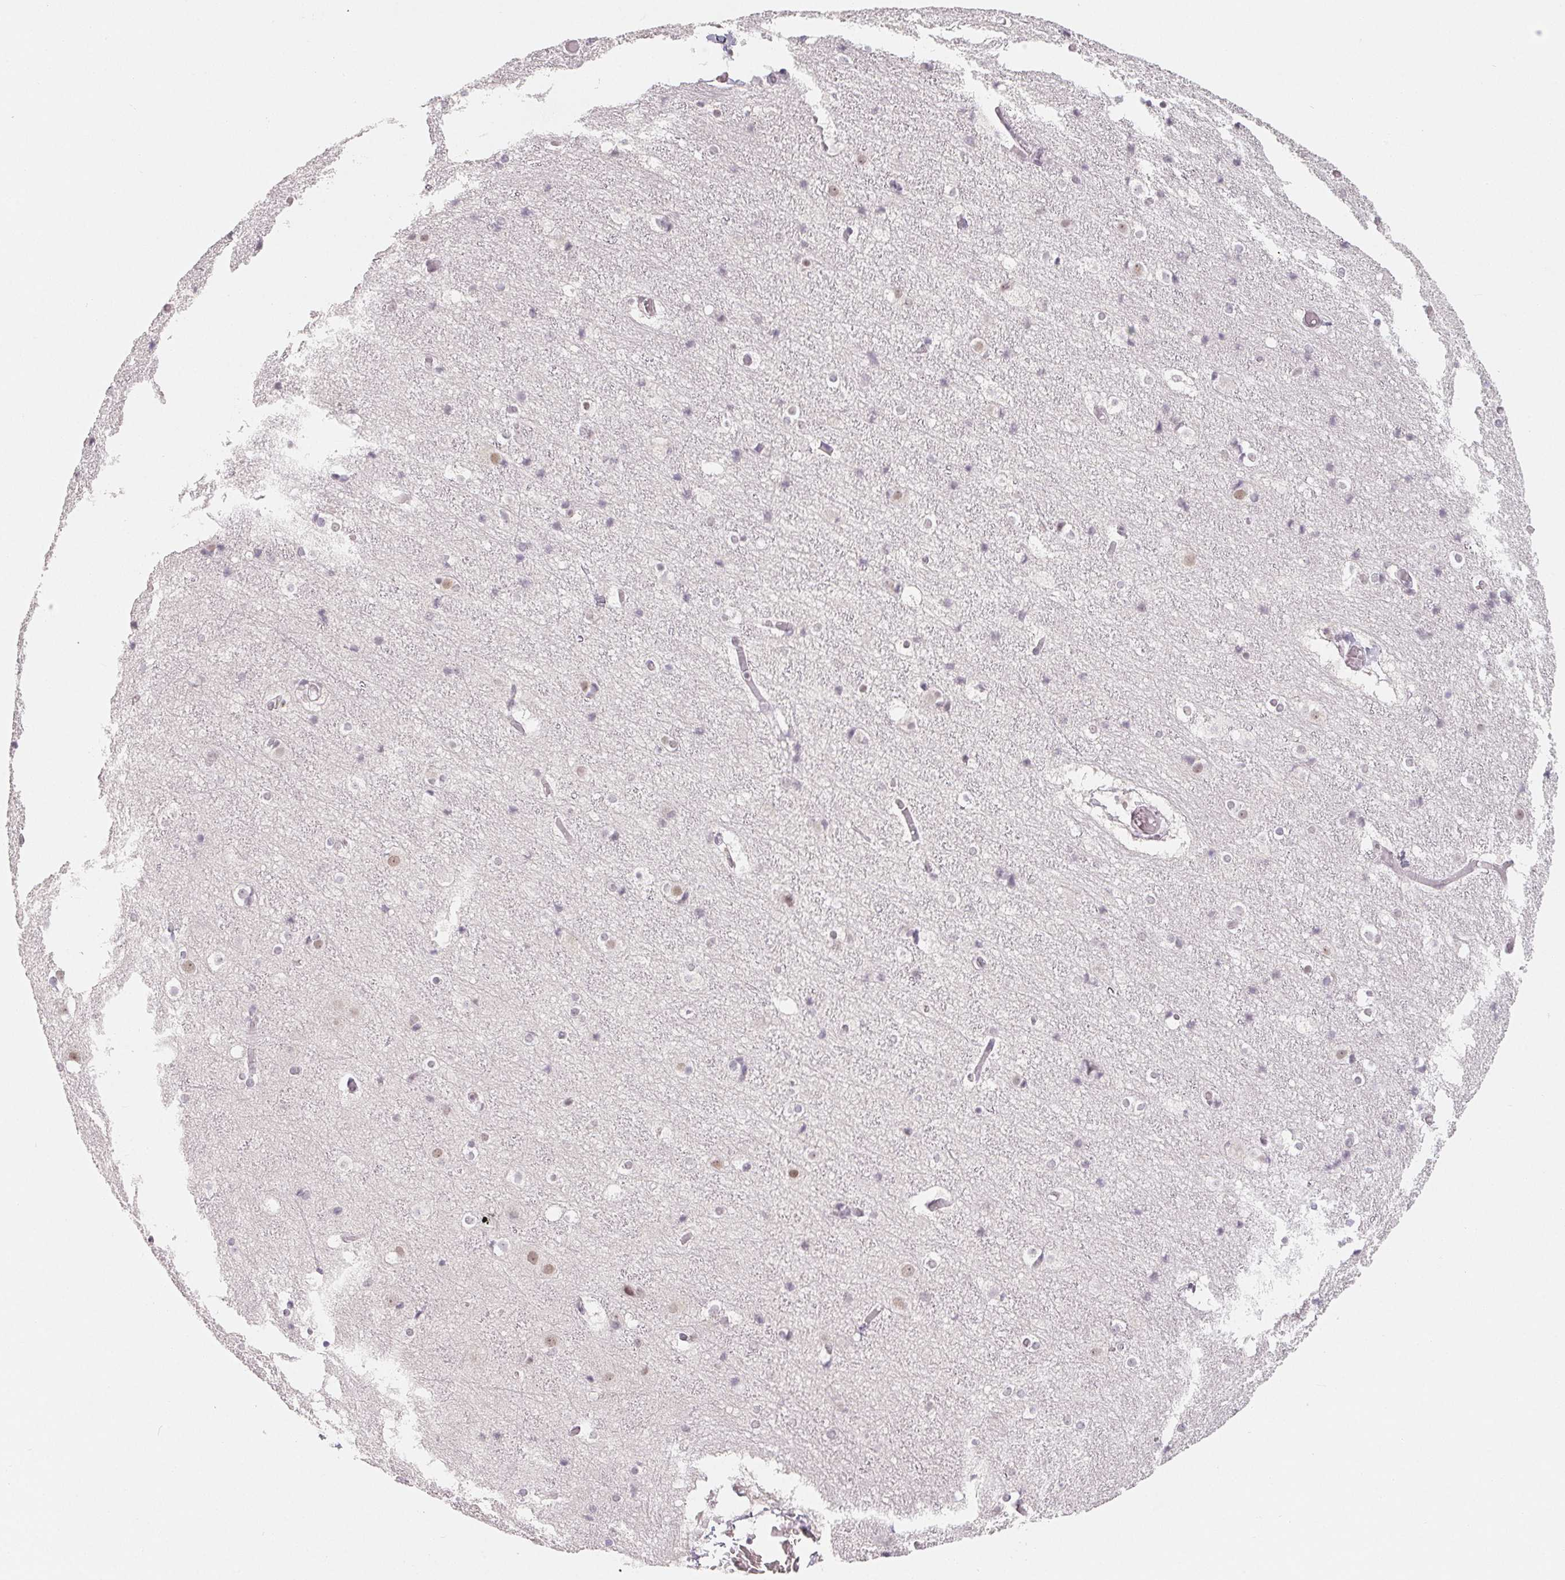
{"staining": {"intensity": "negative", "quantity": "none", "location": "none"}, "tissue": "cerebral cortex", "cell_type": "Endothelial cells", "image_type": "normal", "snomed": [{"axis": "morphology", "description": "Normal tissue, NOS"}, {"axis": "topography", "description": "Cerebral cortex"}], "caption": "IHC image of normal human cerebral cortex stained for a protein (brown), which reveals no positivity in endothelial cells. Nuclei are stained in blue.", "gene": "NXF3", "patient": {"sex": "female", "age": 52}}